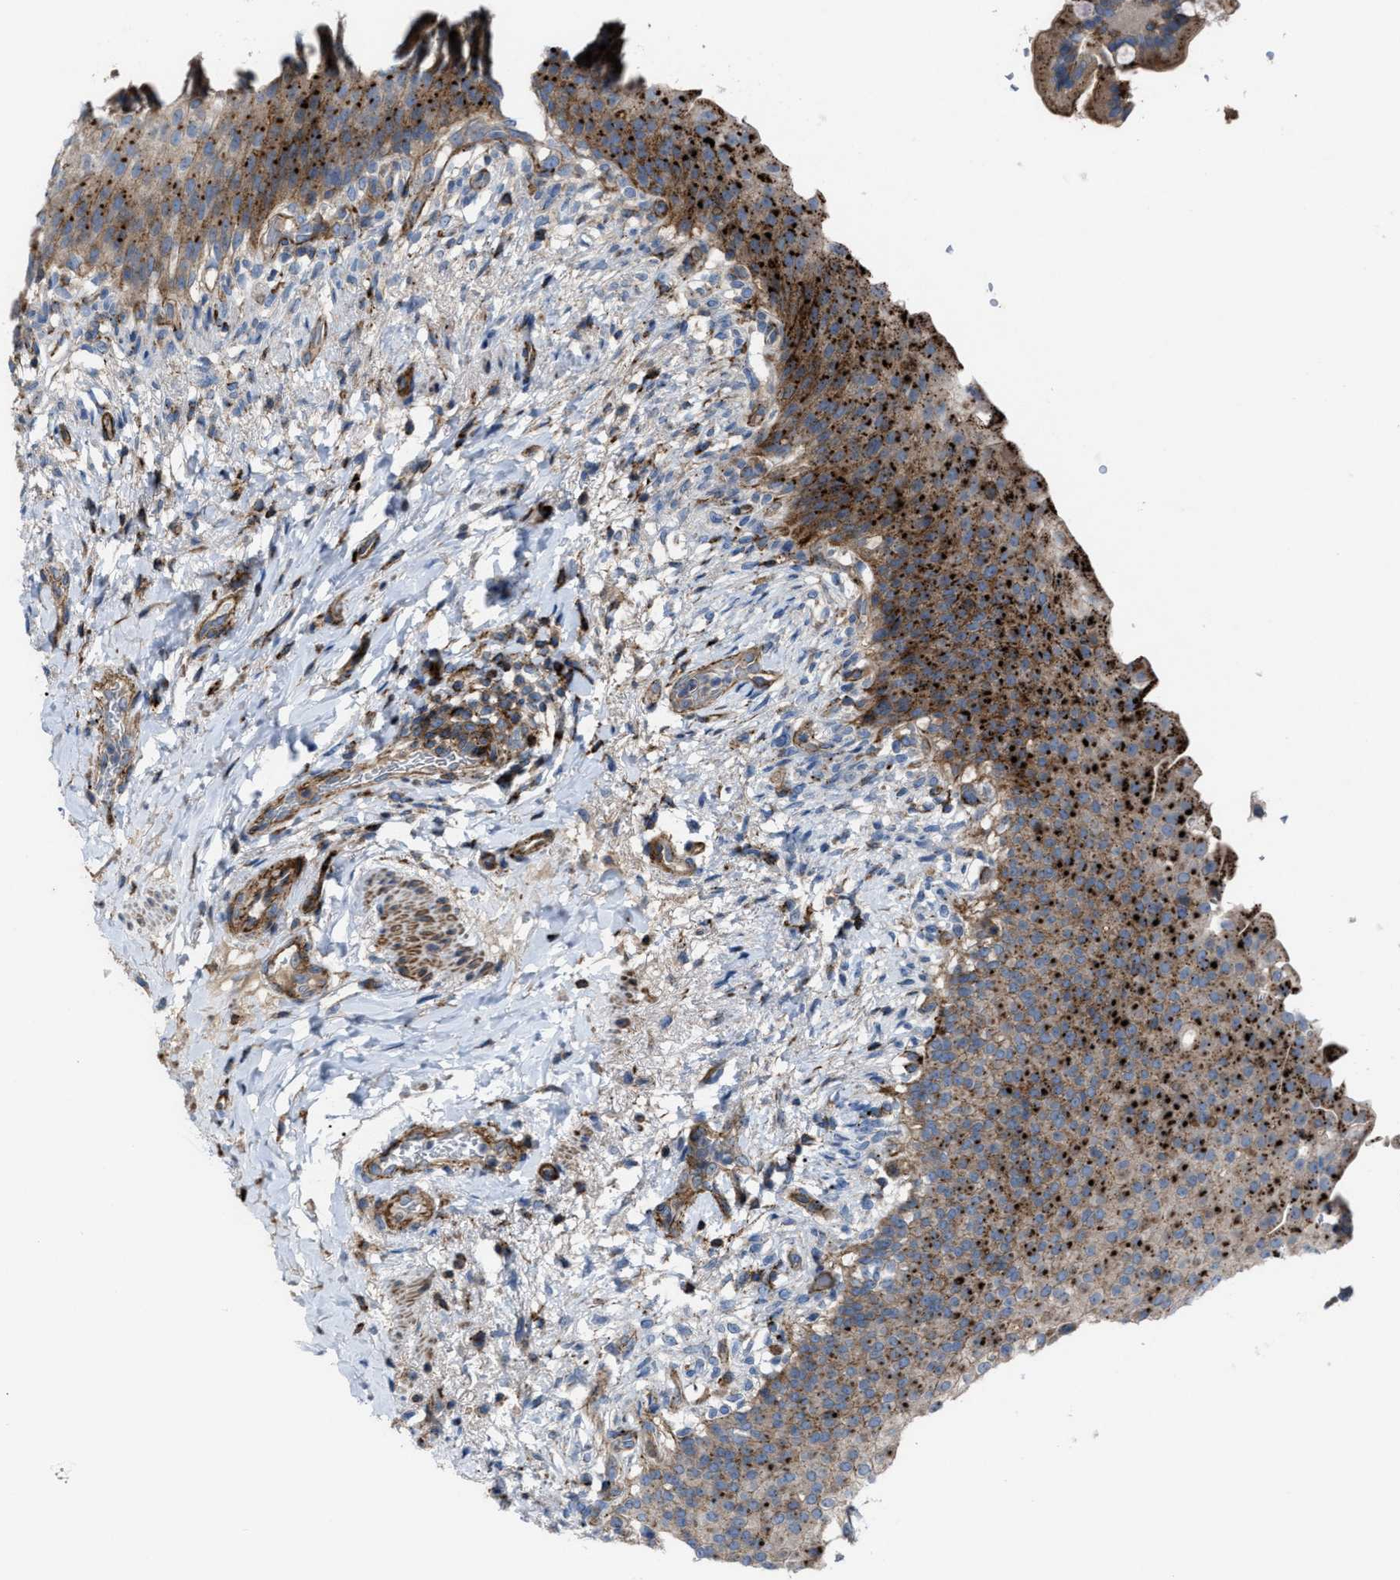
{"staining": {"intensity": "weak", "quantity": ">75%", "location": "cytoplasmic/membranous"}, "tissue": "urinary bladder", "cell_type": "Urothelial cells", "image_type": "normal", "snomed": [{"axis": "morphology", "description": "Normal tissue, NOS"}, {"axis": "topography", "description": "Urinary bladder"}], "caption": "Protein positivity by immunohistochemistry reveals weak cytoplasmic/membranous staining in approximately >75% of urothelial cells in normal urinary bladder. The staining was performed using DAB (3,3'-diaminobenzidine), with brown indicating positive protein expression. Nuclei are stained blue with hematoxylin.", "gene": "AGPAT2", "patient": {"sex": "female", "age": 60}}